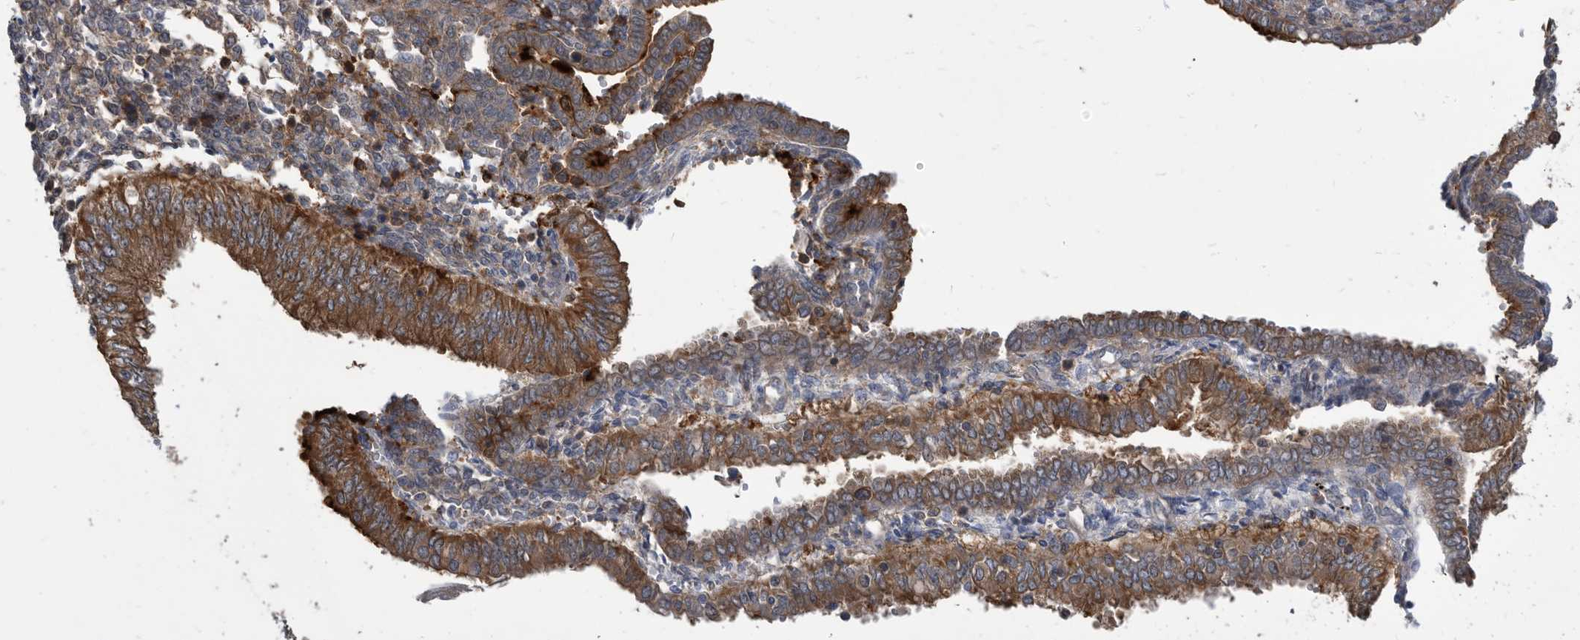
{"staining": {"intensity": "moderate", "quantity": ">75%", "location": "cytoplasmic/membranous"}, "tissue": "endometrial cancer", "cell_type": "Tumor cells", "image_type": "cancer", "snomed": [{"axis": "morphology", "description": "Normal tissue, NOS"}, {"axis": "morphology", "description": "Adenocarcinoma, NOS"}, {"axis": "topography", "description": "Endometrium"}], "caption": "Approximately >75% of tumor cells in endometrial adenocarcinoma demonstrate moderate cytoplasmic/membranous protein positivity as visualized by brown immunohistochemical staining.", "gene": "APEH", "patient": {"sex": "female", "age": 53}}